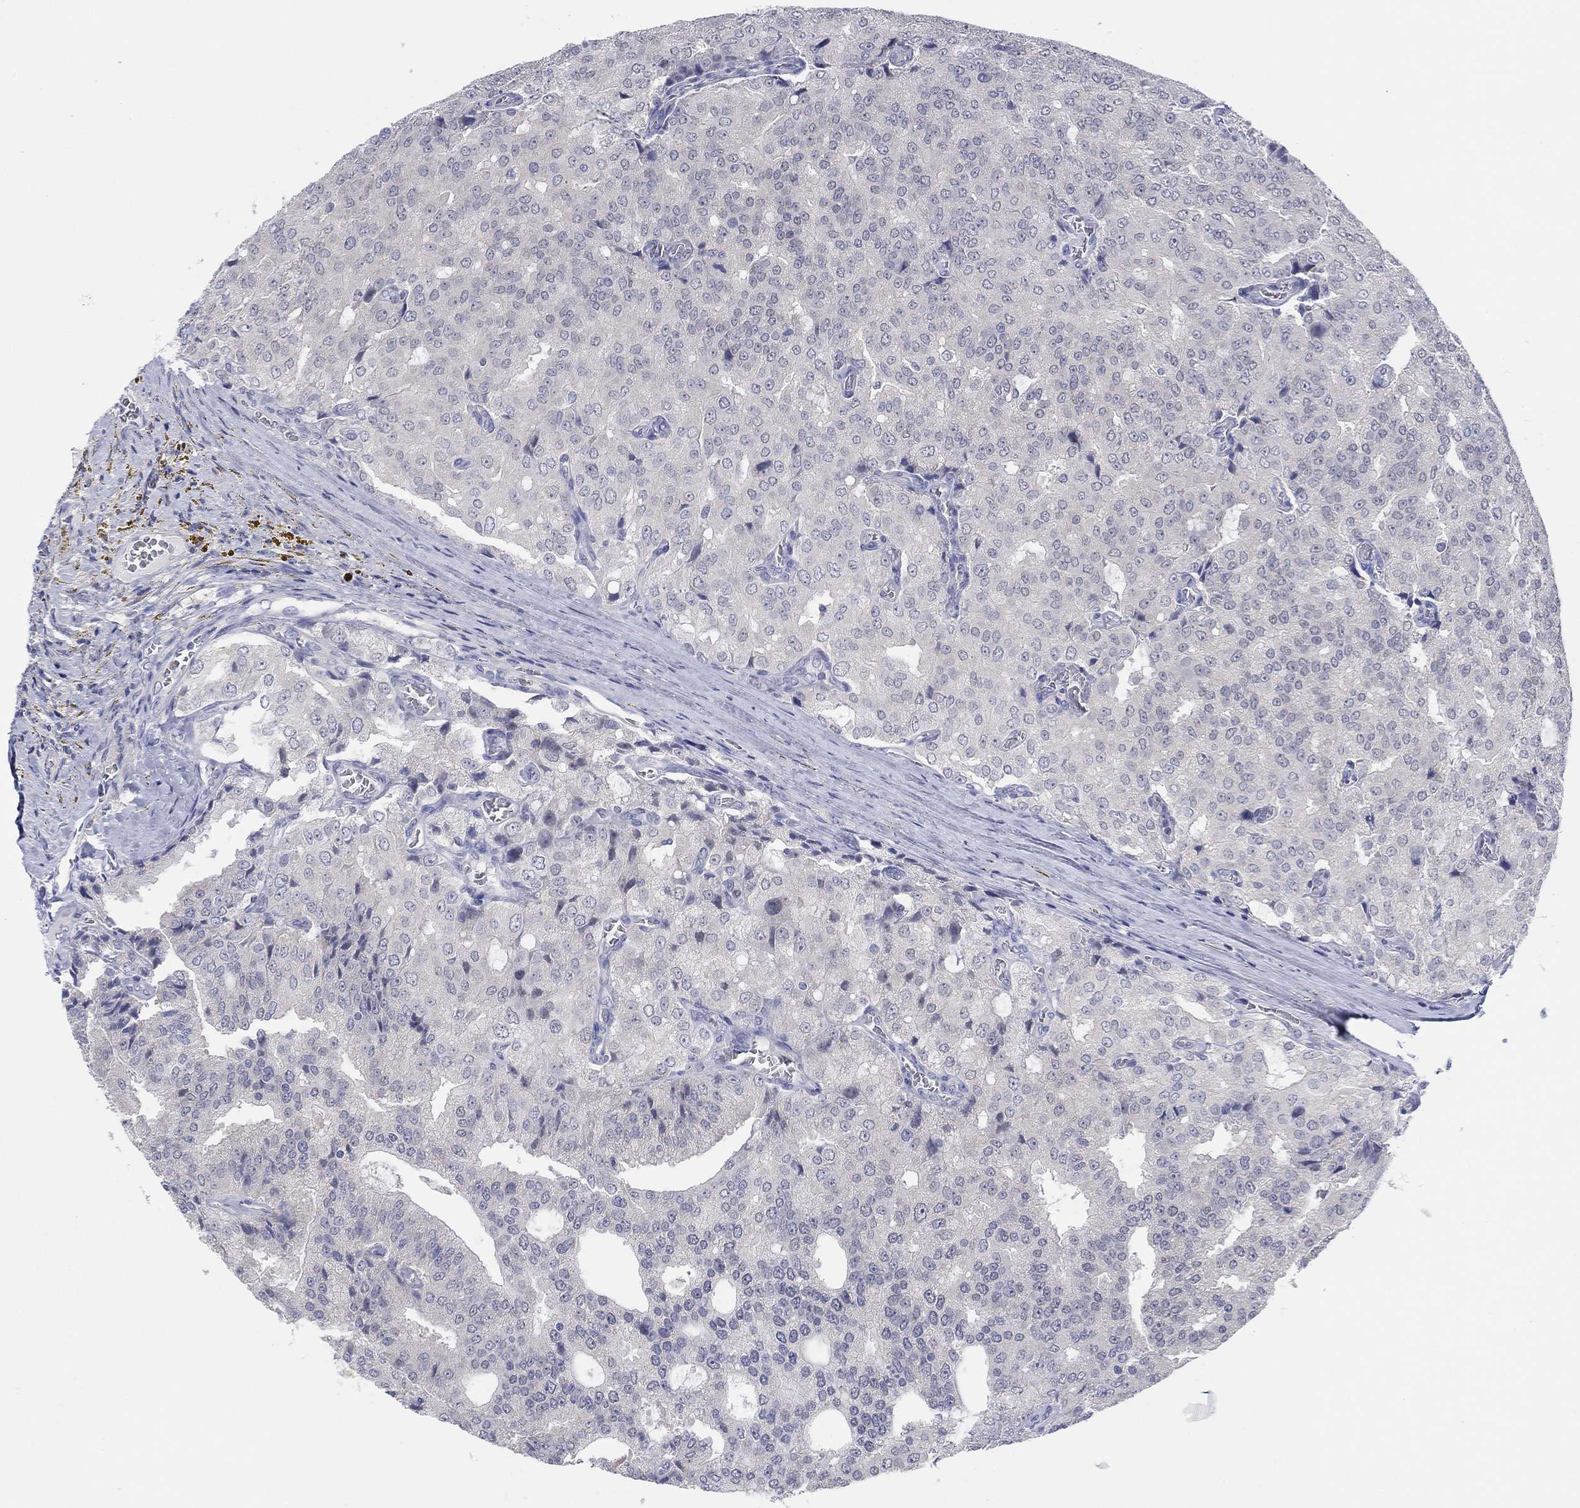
{"staining": {"intensity": "negative", "quantity": "none", "location": "none"}, "tissue": "prostate cancer", "cell_type": "Tumor cells", "image_type": "cancer", "snomed": [{"axis": "morphology", "description": "Adenocarcinoma, NOS"}, {"axis": "topography", "description": "Prostate and seminal vesicle, NOS"}, {"axis": "topography", "description": "Prostate"}], "caption": "Tumor cells show no significant protein positivity in prostate cancer (adenocarcinoma).", "gene": "FER1L6", "patient": {"sex": "male", "age": 67}}